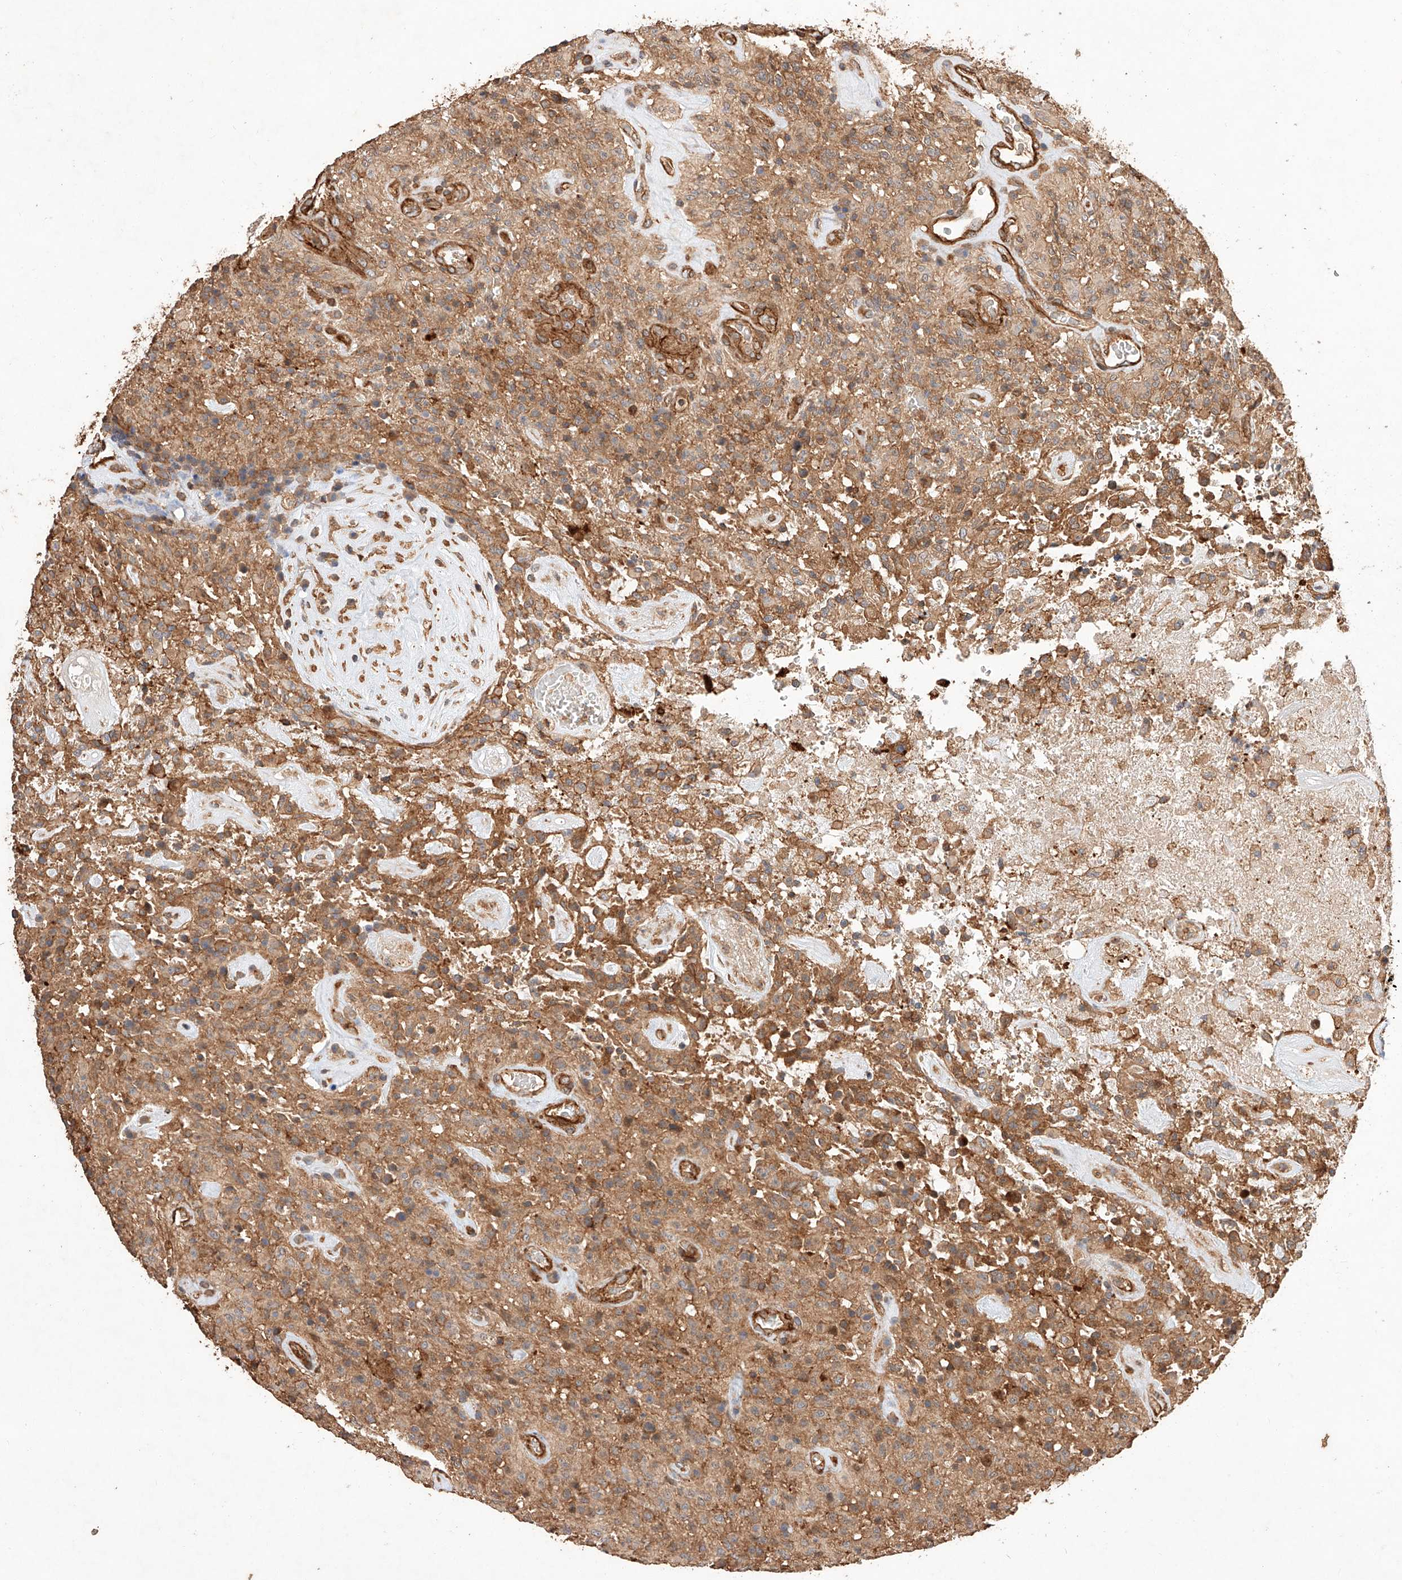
{"staining": {"intensity": "moderate", "quantity": "25%-75%", "location": "cytoplasmic/membranous"}, "tissue": "glioma", "cell_type": "Tumor cells", "image_type": "cancer", "snomed": [{"axis": "morphology", "description": "Glioma, malignant, High grade"}, {"axis": "topography", "description": "Brain"}], "caption": "This is an image of immunohistochemistry (IHC) staining of glioma, which shows moderate staining in the cytoplasmic/membranous of tumor cells.", "gene": "GHDC", "patient": {"sex": "female", "age": 57}}